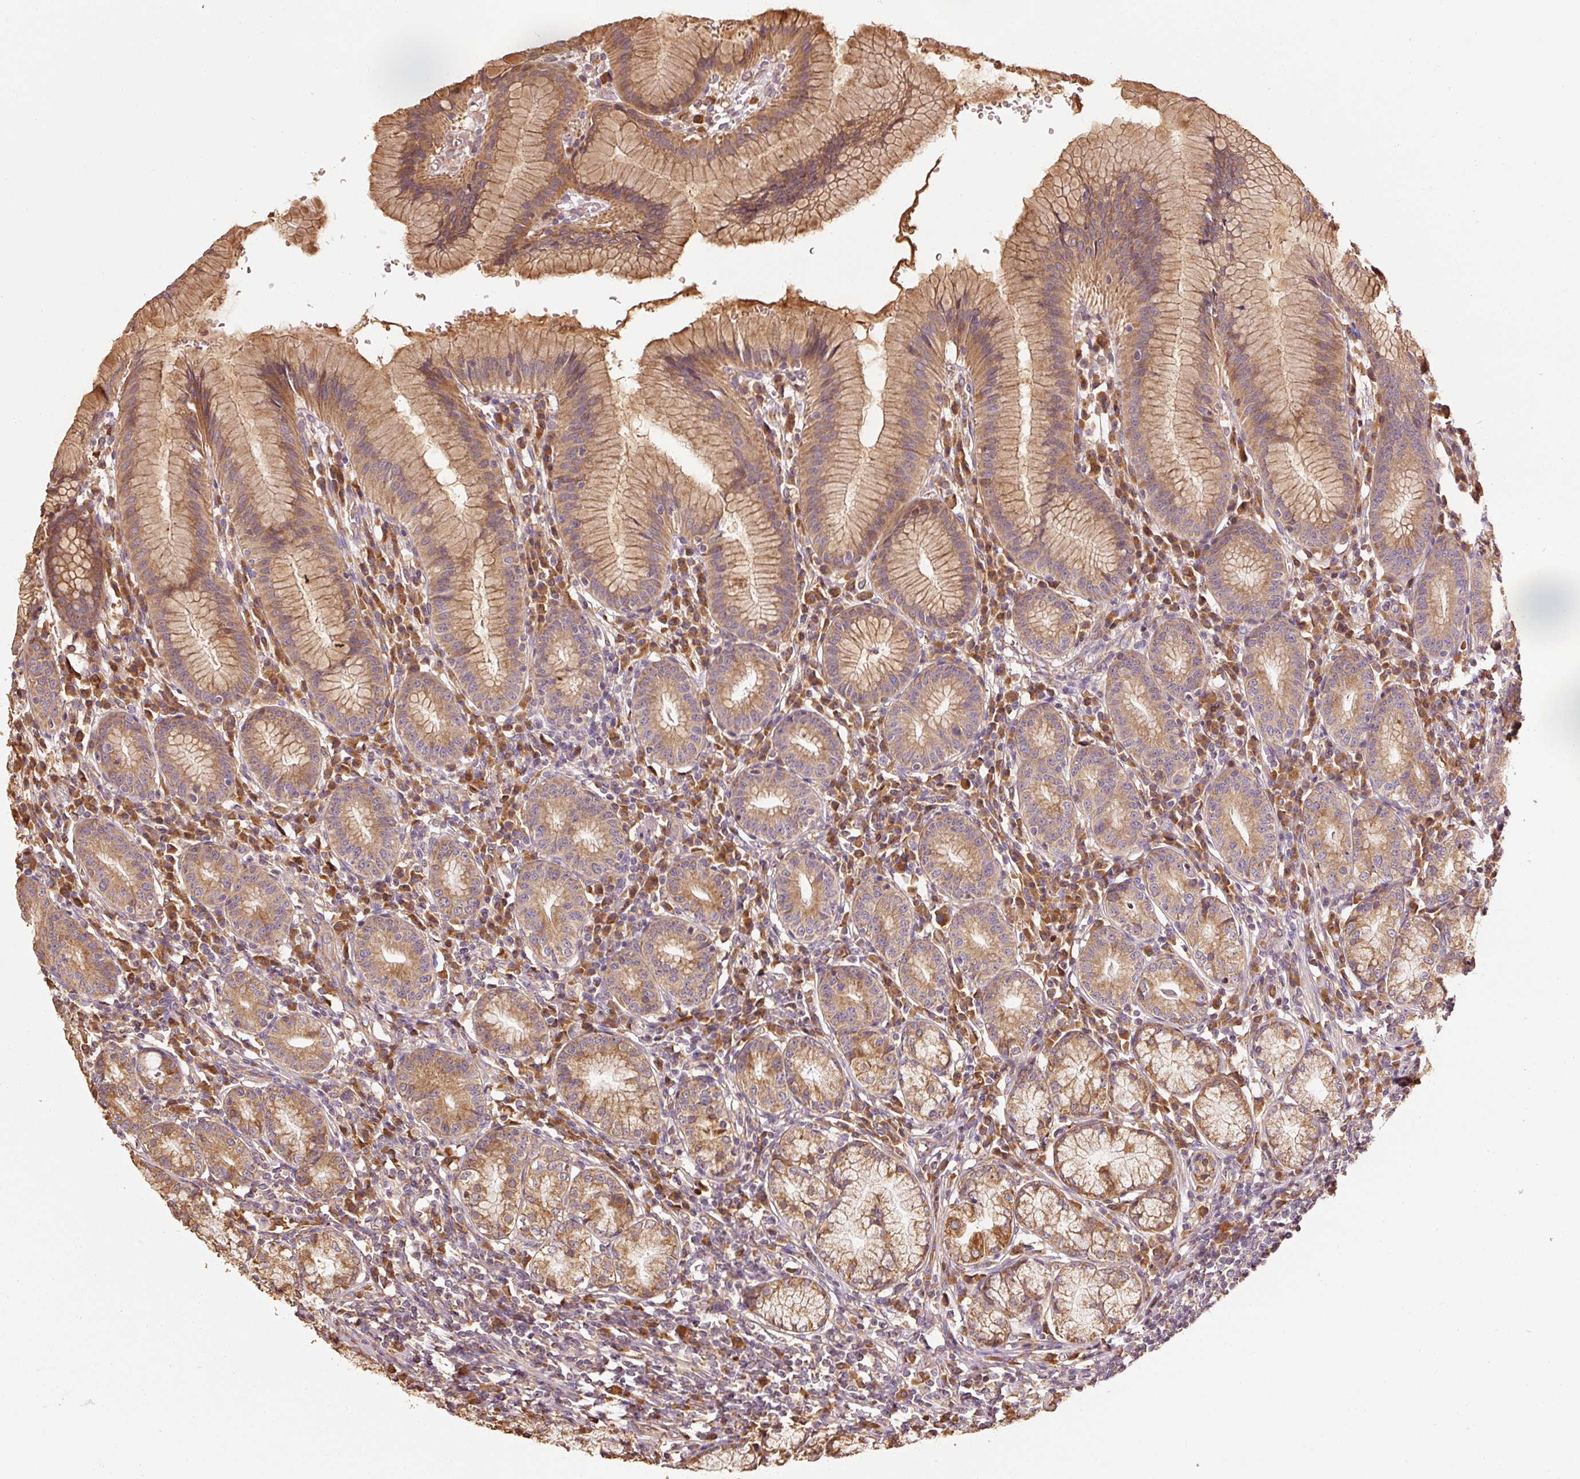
{"staining": {"intensity": "strong", "quantity": ">75%", "location": "cytoplasmic/membranous"}, "tissue": "stomach", "cell_type": "Glandular cells", "image_type": "normal", "snomed": [{"axis": "morphology", "description": "Normal tissue, NOS"}, {"axis": "topography", "description": "Stomach"}], "caption": "IHC of unremarkable stomach shows high levels of strong cytoplasmic/membranous expression in about >75% of glandular cells.", "gene": "EFHC1", "patient": {"sex": "male", "age": 55}}